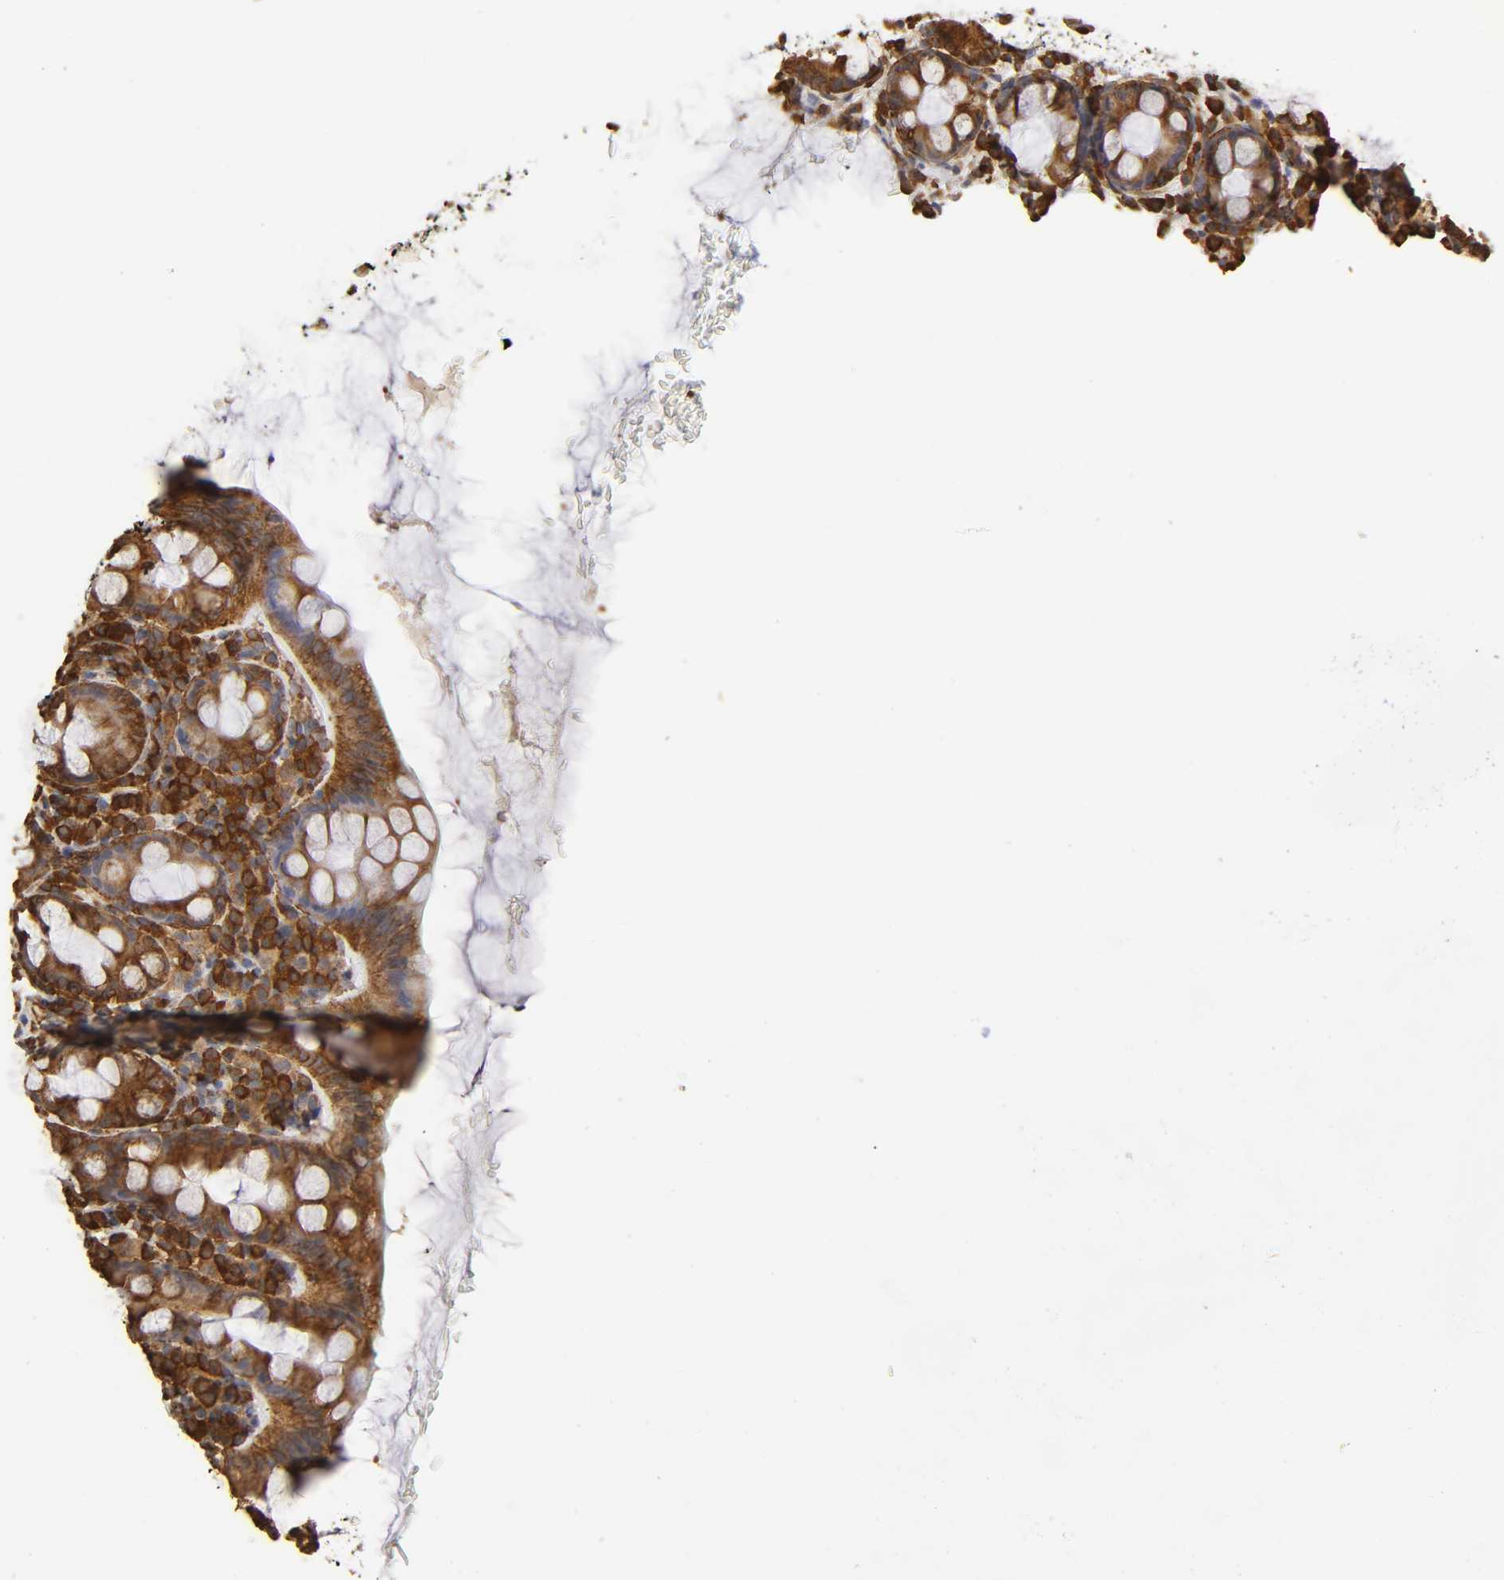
{"staining": {"intensity": "strong", "quantity": ">75%", "location": "cytoplasmic/membranous"}, "tissue": "rectum", "cell_type": "Glandular cells", "image_type": "normal", "snomed": [{"axis": "morphology", "description": "Normal tissue, NOS"}, {"axis": "topography", "description": "Rectum"}], "caption": "Rectum stained for a protein (brown) exhibits strong cytoplasmic/membranous positive positivity in approximately >75% of glandular cells.", "gene": "RPL14", "patient": {"sex": "male", "age": 92}}